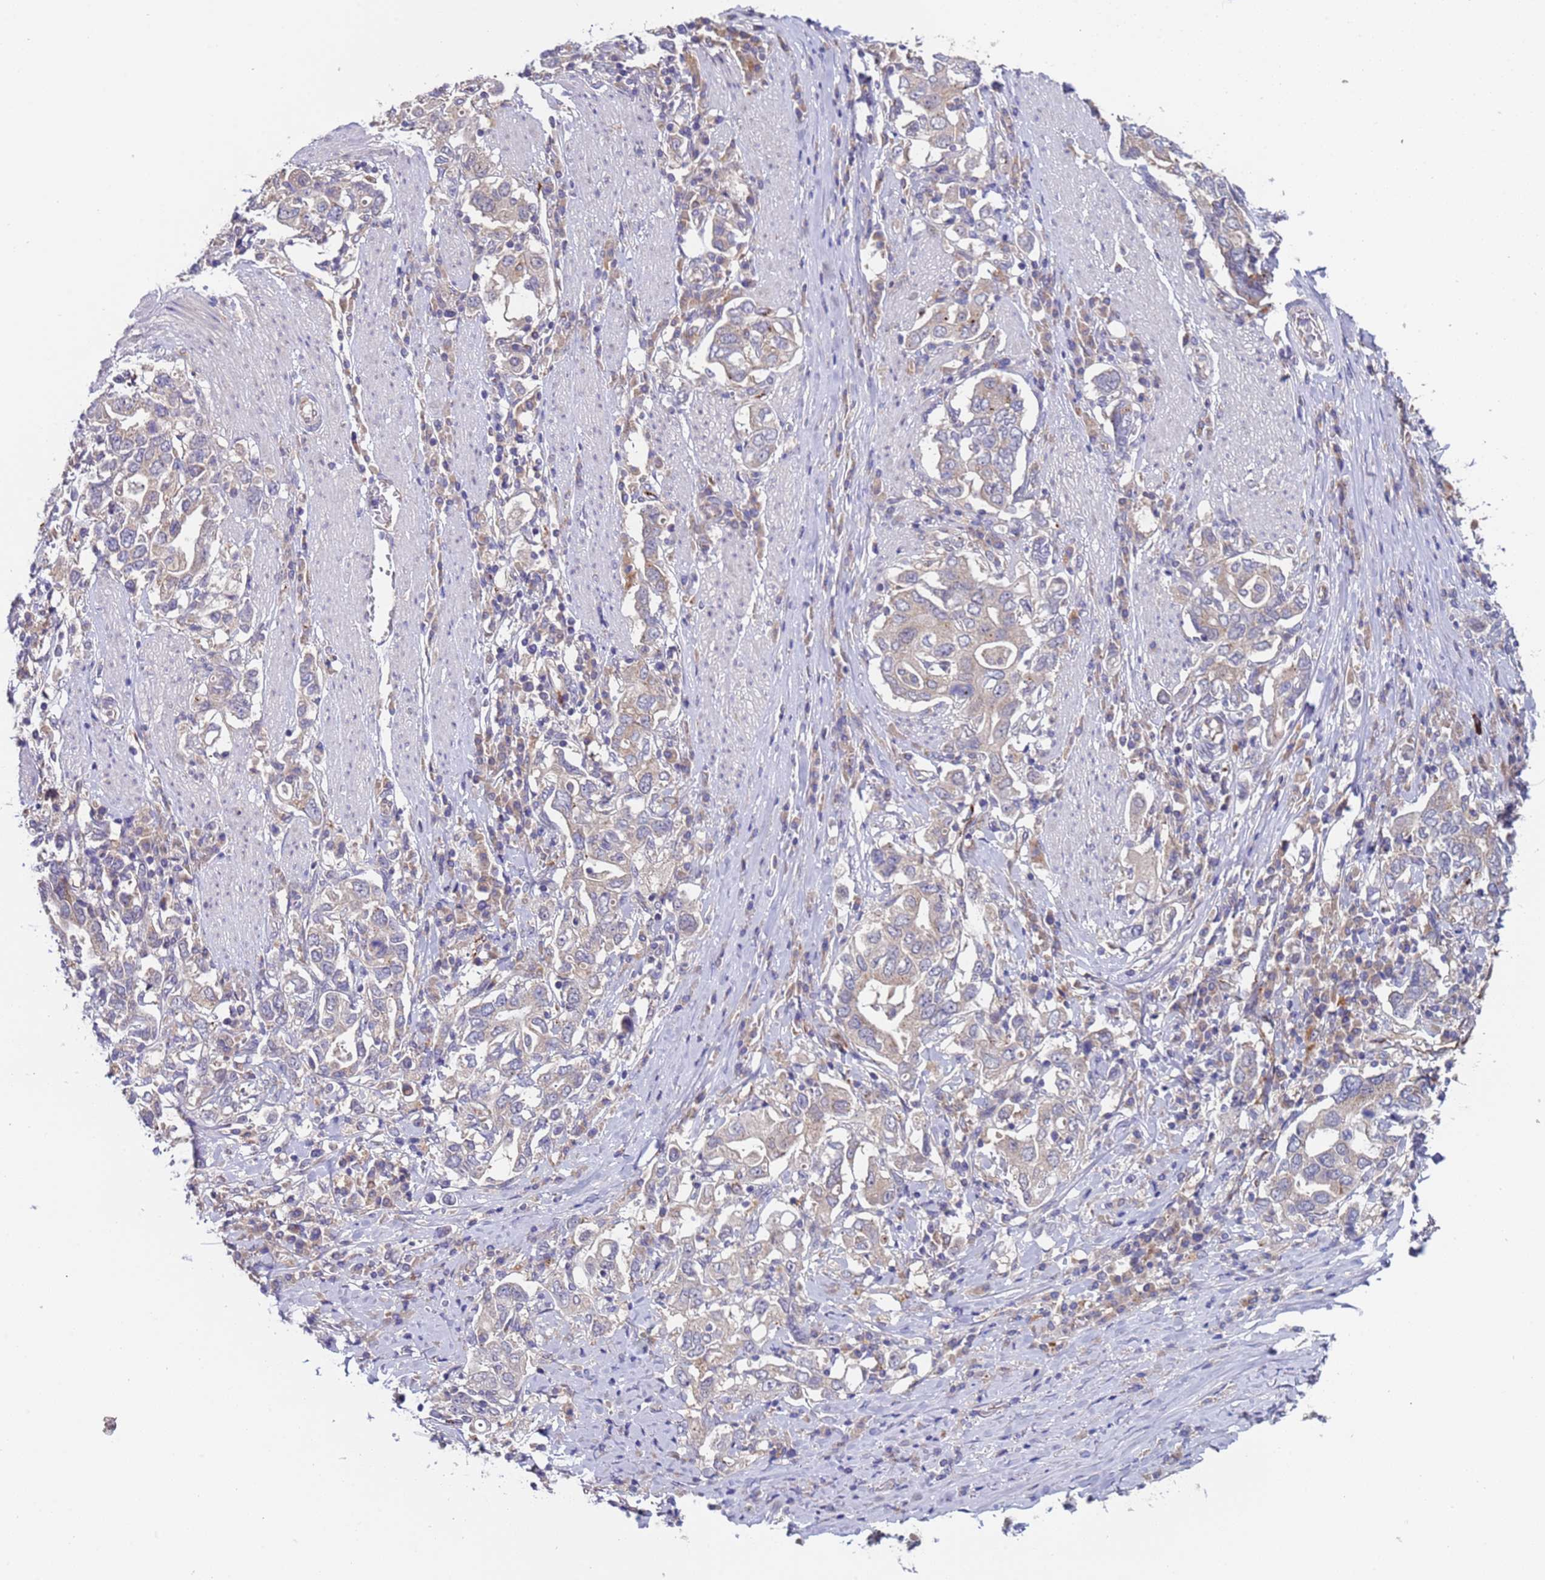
{"staining": {"intensity": "weak", "quantity": "25%-75%", "location": "cytoplasmic/membranous"}, "tissue": "stomach cancer", "cell_type": "Tumor cells", "image_type": "cancer", "snomed": [{"axis": "morphology", "description": "Adenocarcinoma, NOS"}, {"axis": "topography", "description": "Stomach, upper"}, {"axis": "topography", "description": "Stomach"}], "caption": "Stomach cancer tissue demonstrates weak cytoplasmic/membranous staining in about 25%-75% of tumor cells, visualized by immunohistochemistry. The staining was performed using DAB (3,3'-diaminobenzidine), with brown indicating positive protein expression. Nuclei are stained blue with hematoxylin.", "gene": "ZNF248", "patient": {"sex": "male", "age": 62}}